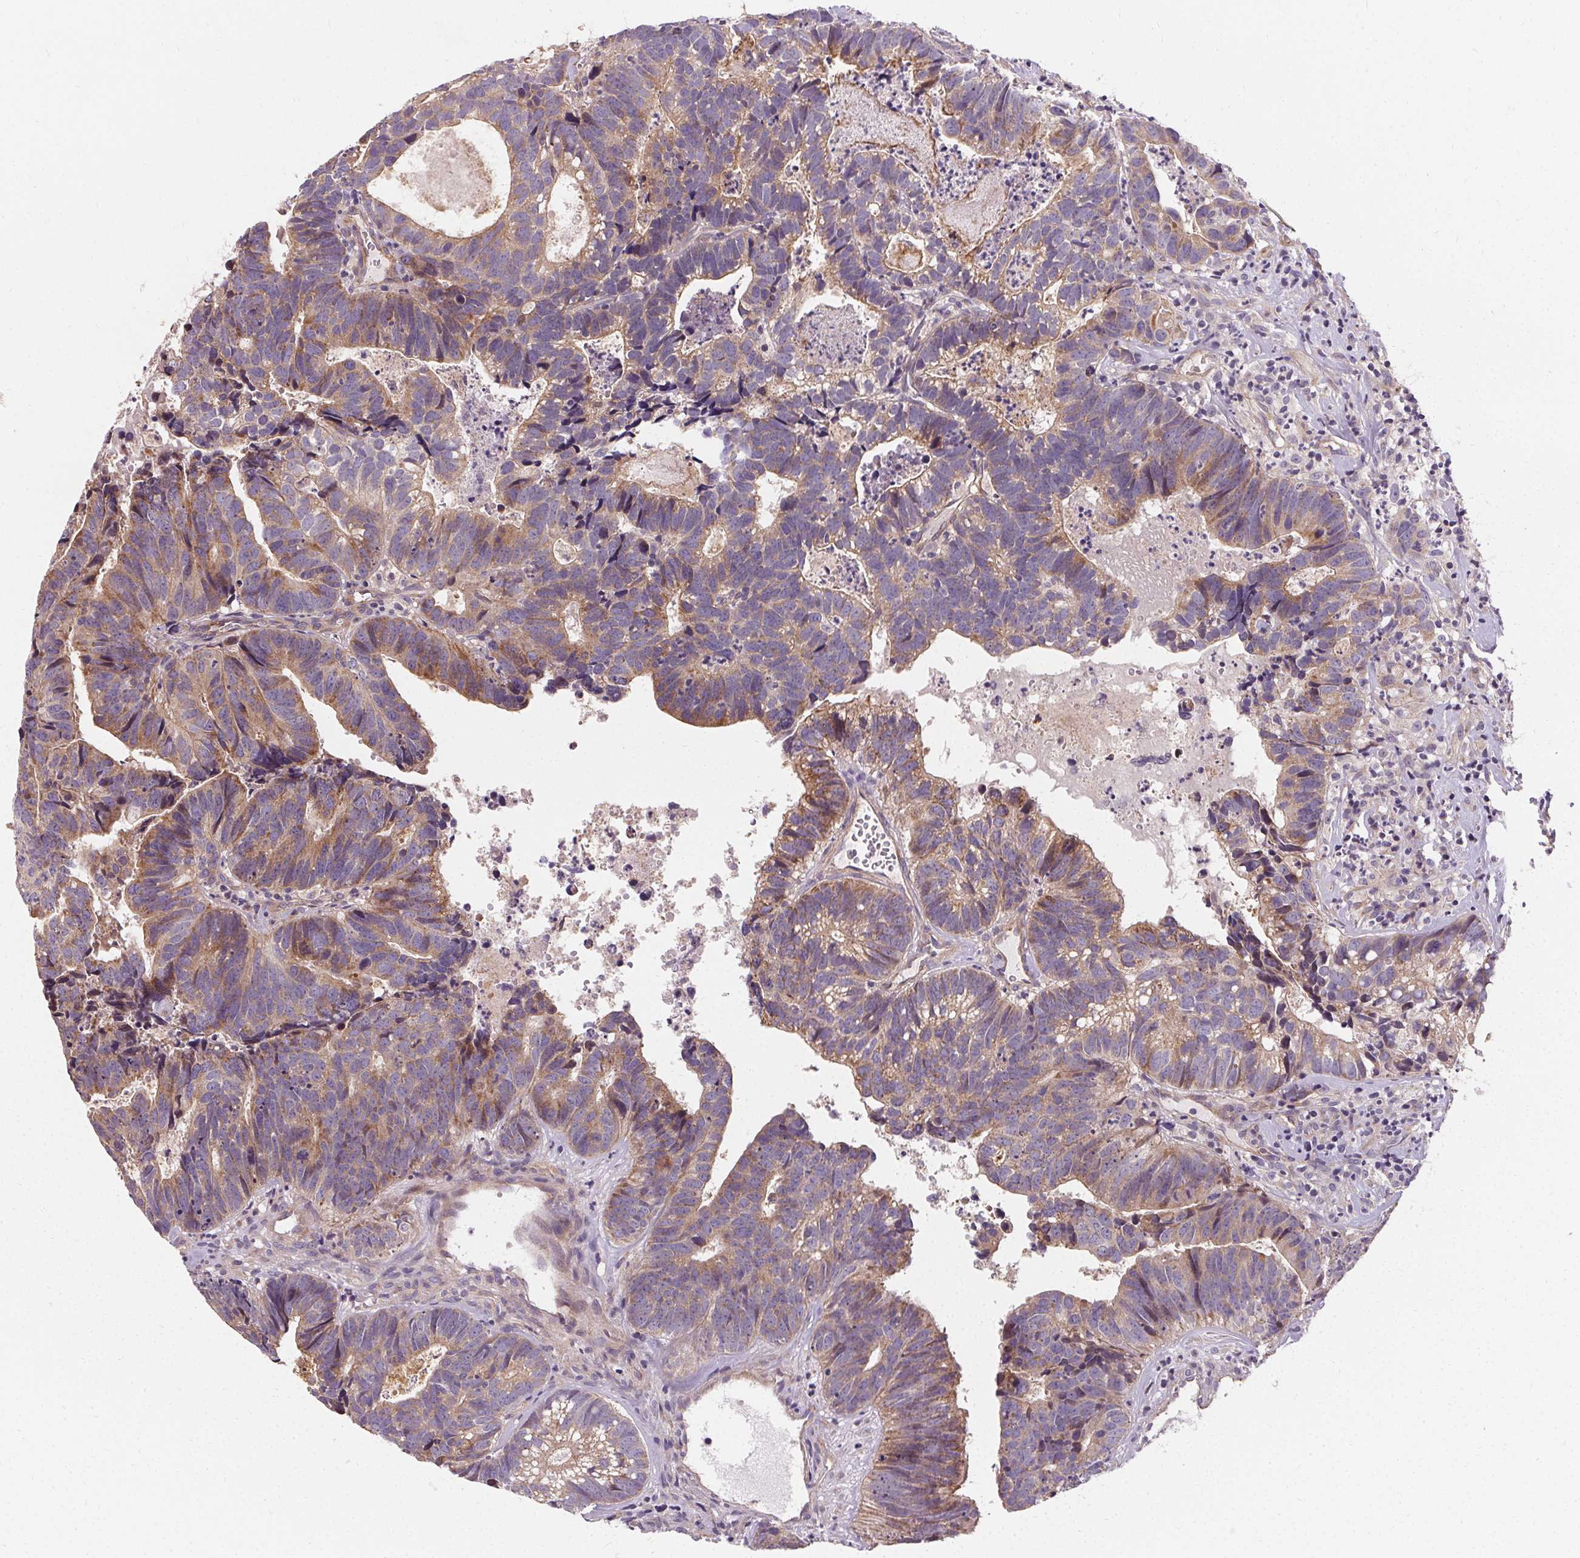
{"staining": {"intensity": "weak", "quantity": "25%-75%", "location": "cytoplasmic/membranous"}, "tissue": "head and neck cancer", "cell_type": "Tumor cells", "image_type": "cancer", "snomed": [{"axis": "morphology", "description": "Adenocarcinoma, NOS"}, {"axis": "topography", "description": "Head-Neck"}], "caption": "Head and neck adenocarcinoma stained for a protein (brown) shows weak cytoplasmic/membranous positive expression in about 25%-75% of tumor cells.", "gene": "APLP1", "patient": {"sex": "male", "age": 62}}